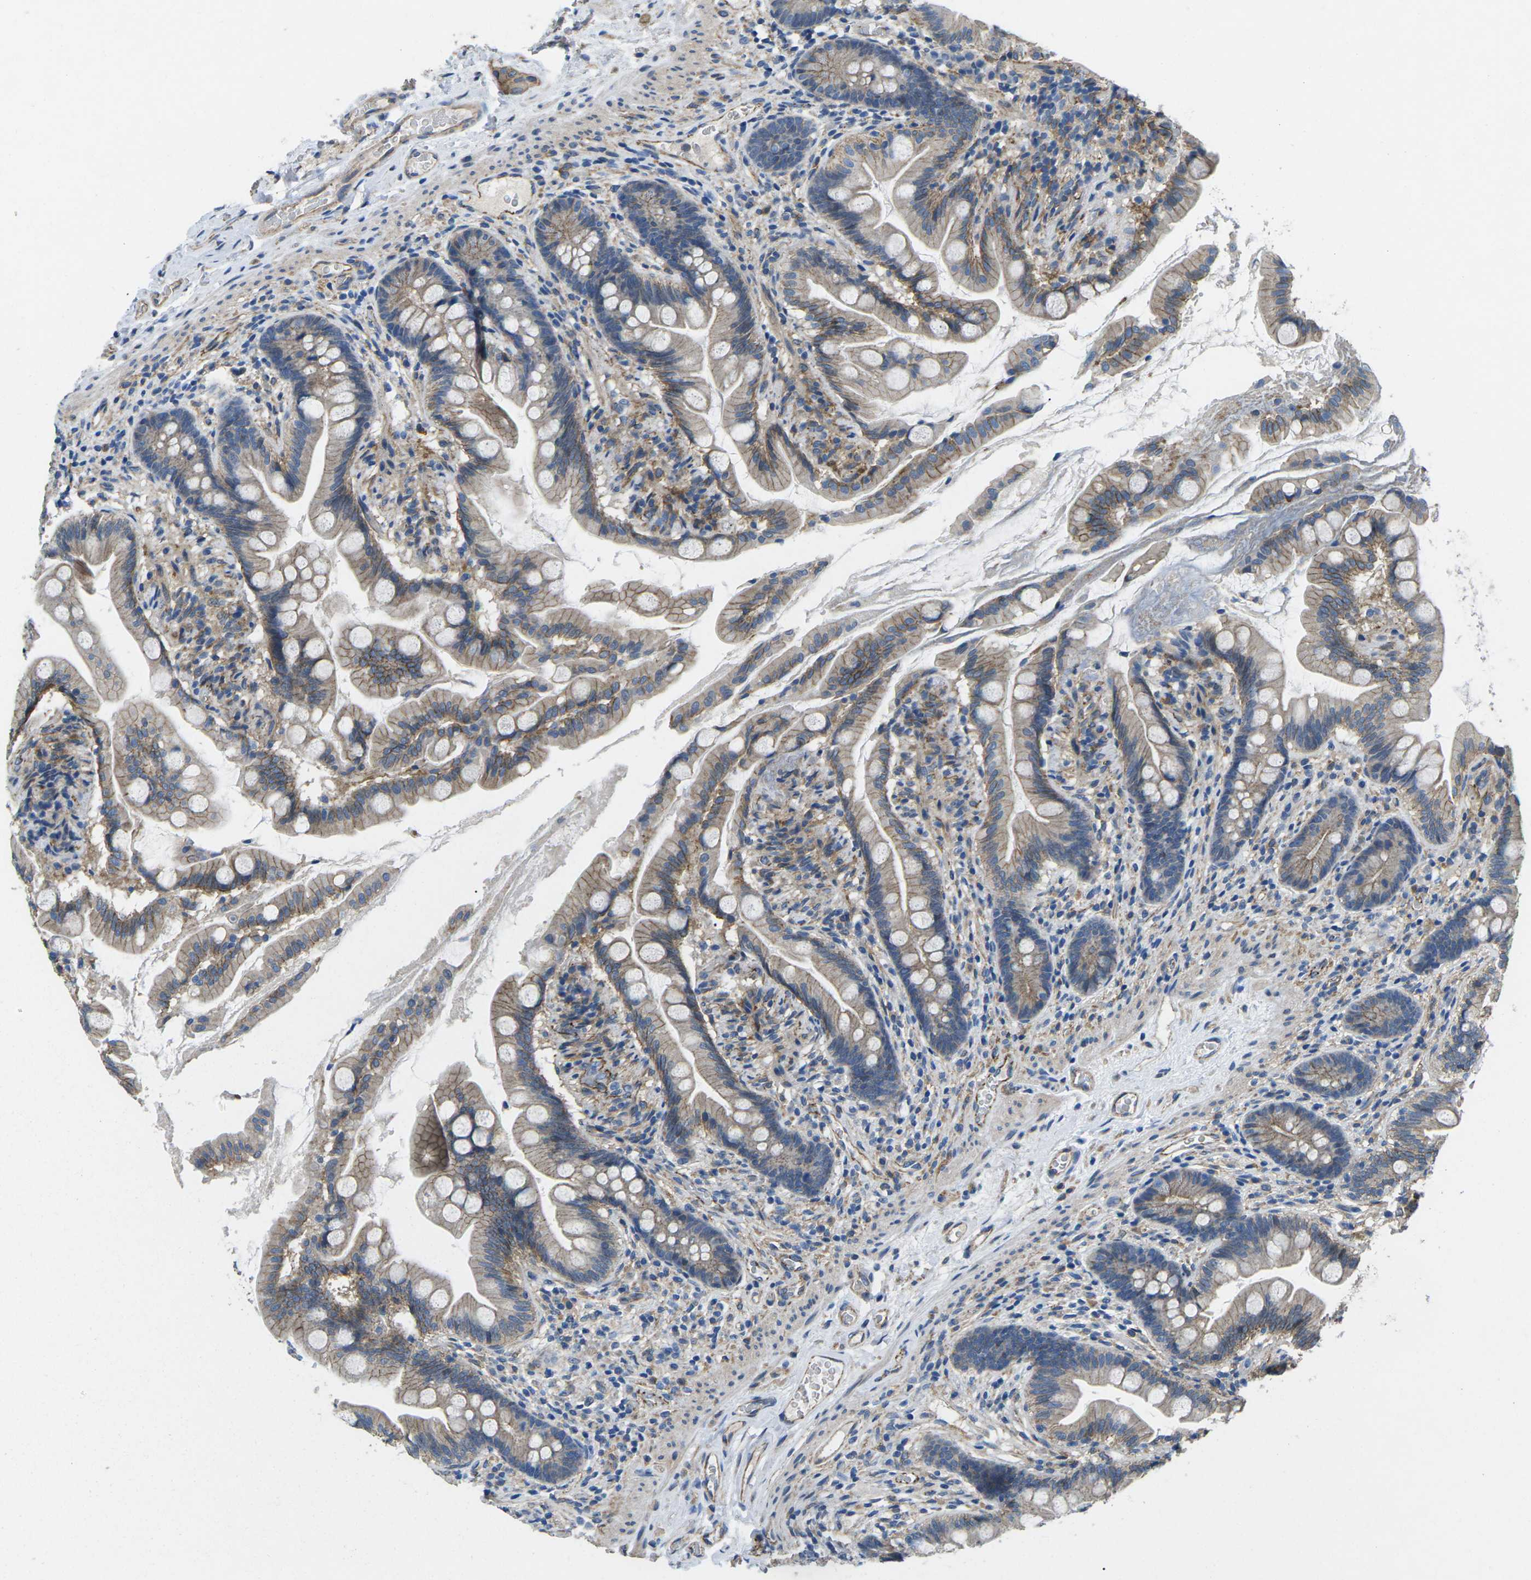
{"staining": {"intensity": "moderate", "quantity": ">75%", "location": "cytoplasmic/membranous"}, "tissue": "small intestine", "cell_type": "Glandular cells", "image_type": "normal", "snomed": [{"axis": "morphology", "description": "Normal tissue, NOS"}, {"axis": "topography", "description": "Small intestine"}], "caption": "This is a histology image of immunohistochemistry staining of benign small intestine, which shows moderate staining in the cytoplasmic/membranous of glandular cells.", "gene": "CTNND1", "patient": {"sex": "female", "age": 56}}